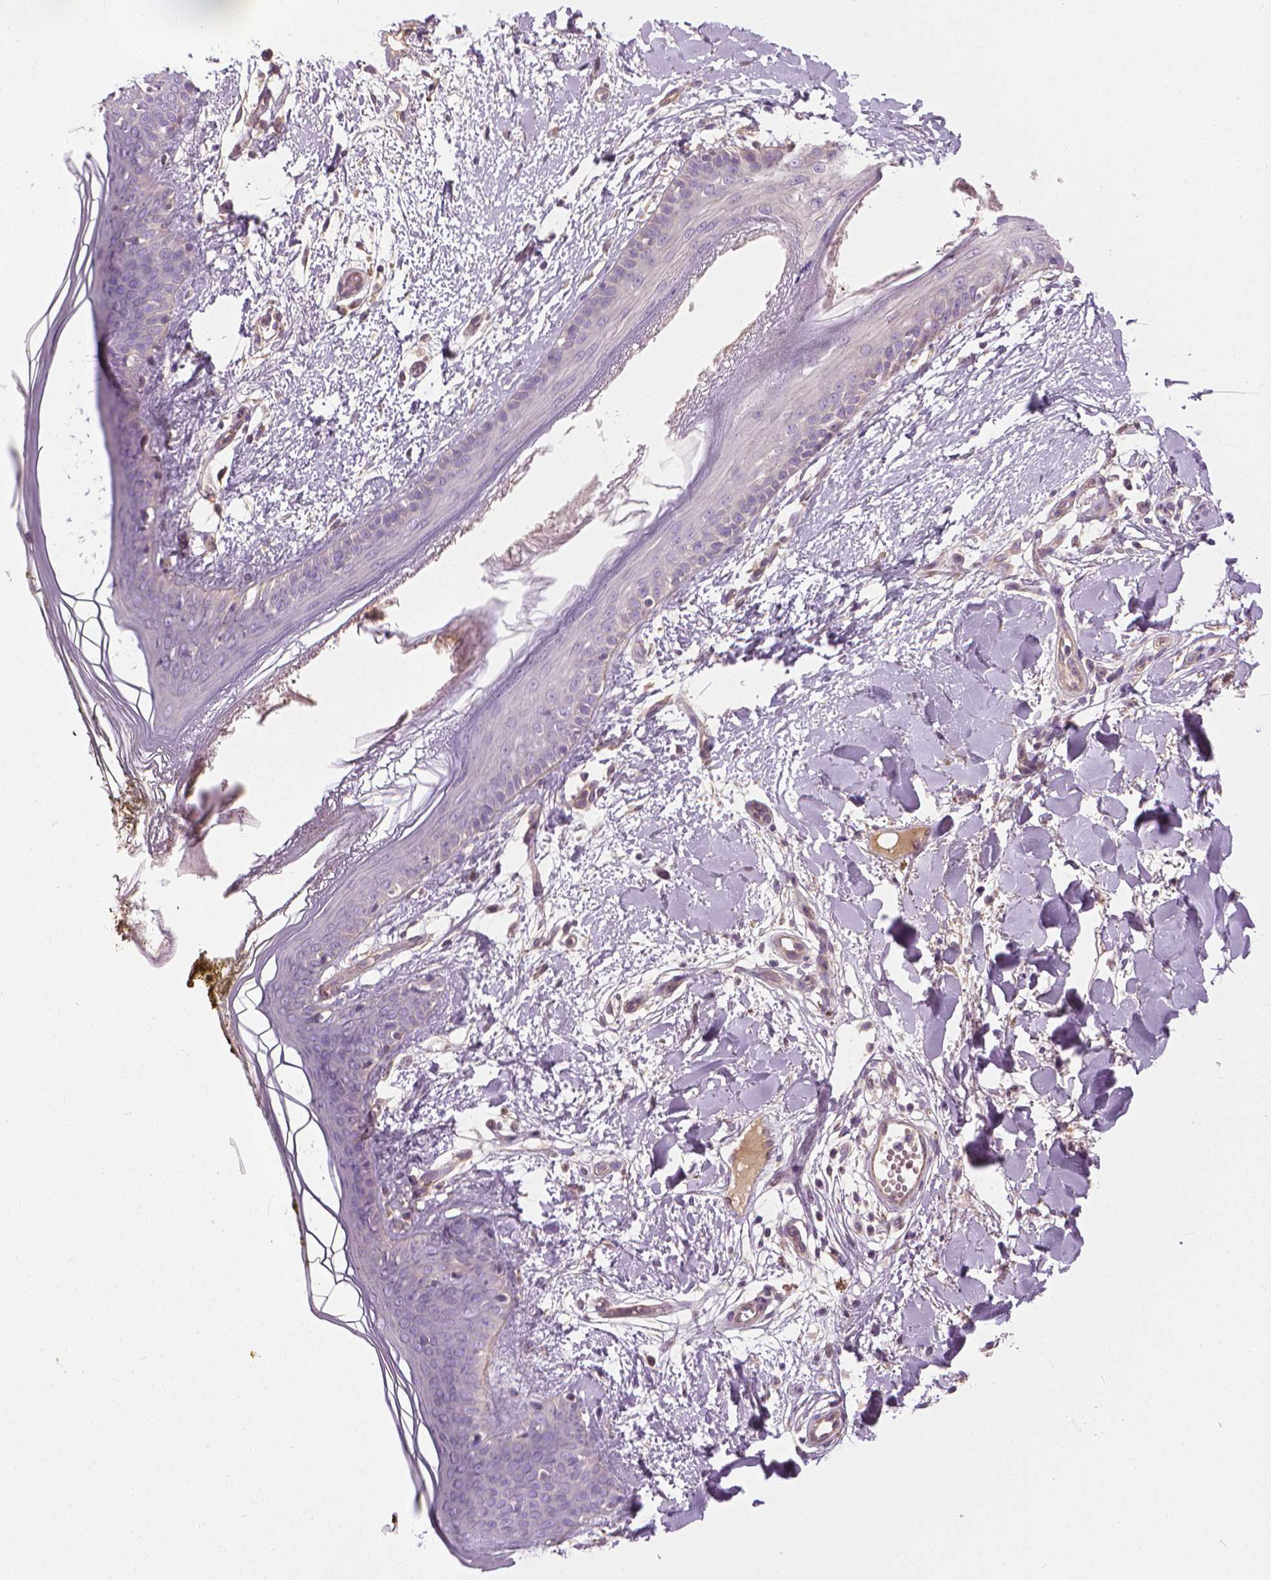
{"staining": {"intensity": "negative", "quantity": "none", "location": "none"}, "tissue": "skin", "cell_type": "Fibroblasts", "image_type": "normal", "snomed": [{"axis": "morphology", "description": "Normal tissue, NOS"}, {"axis": "topography", "description": "Skin"}], "caption": "The histopathology image demonstrates no staining of fibroblasts in unremarkable skin.", "gene": "RIIAD1", "patient": {"sex": "female", "age": 34}}